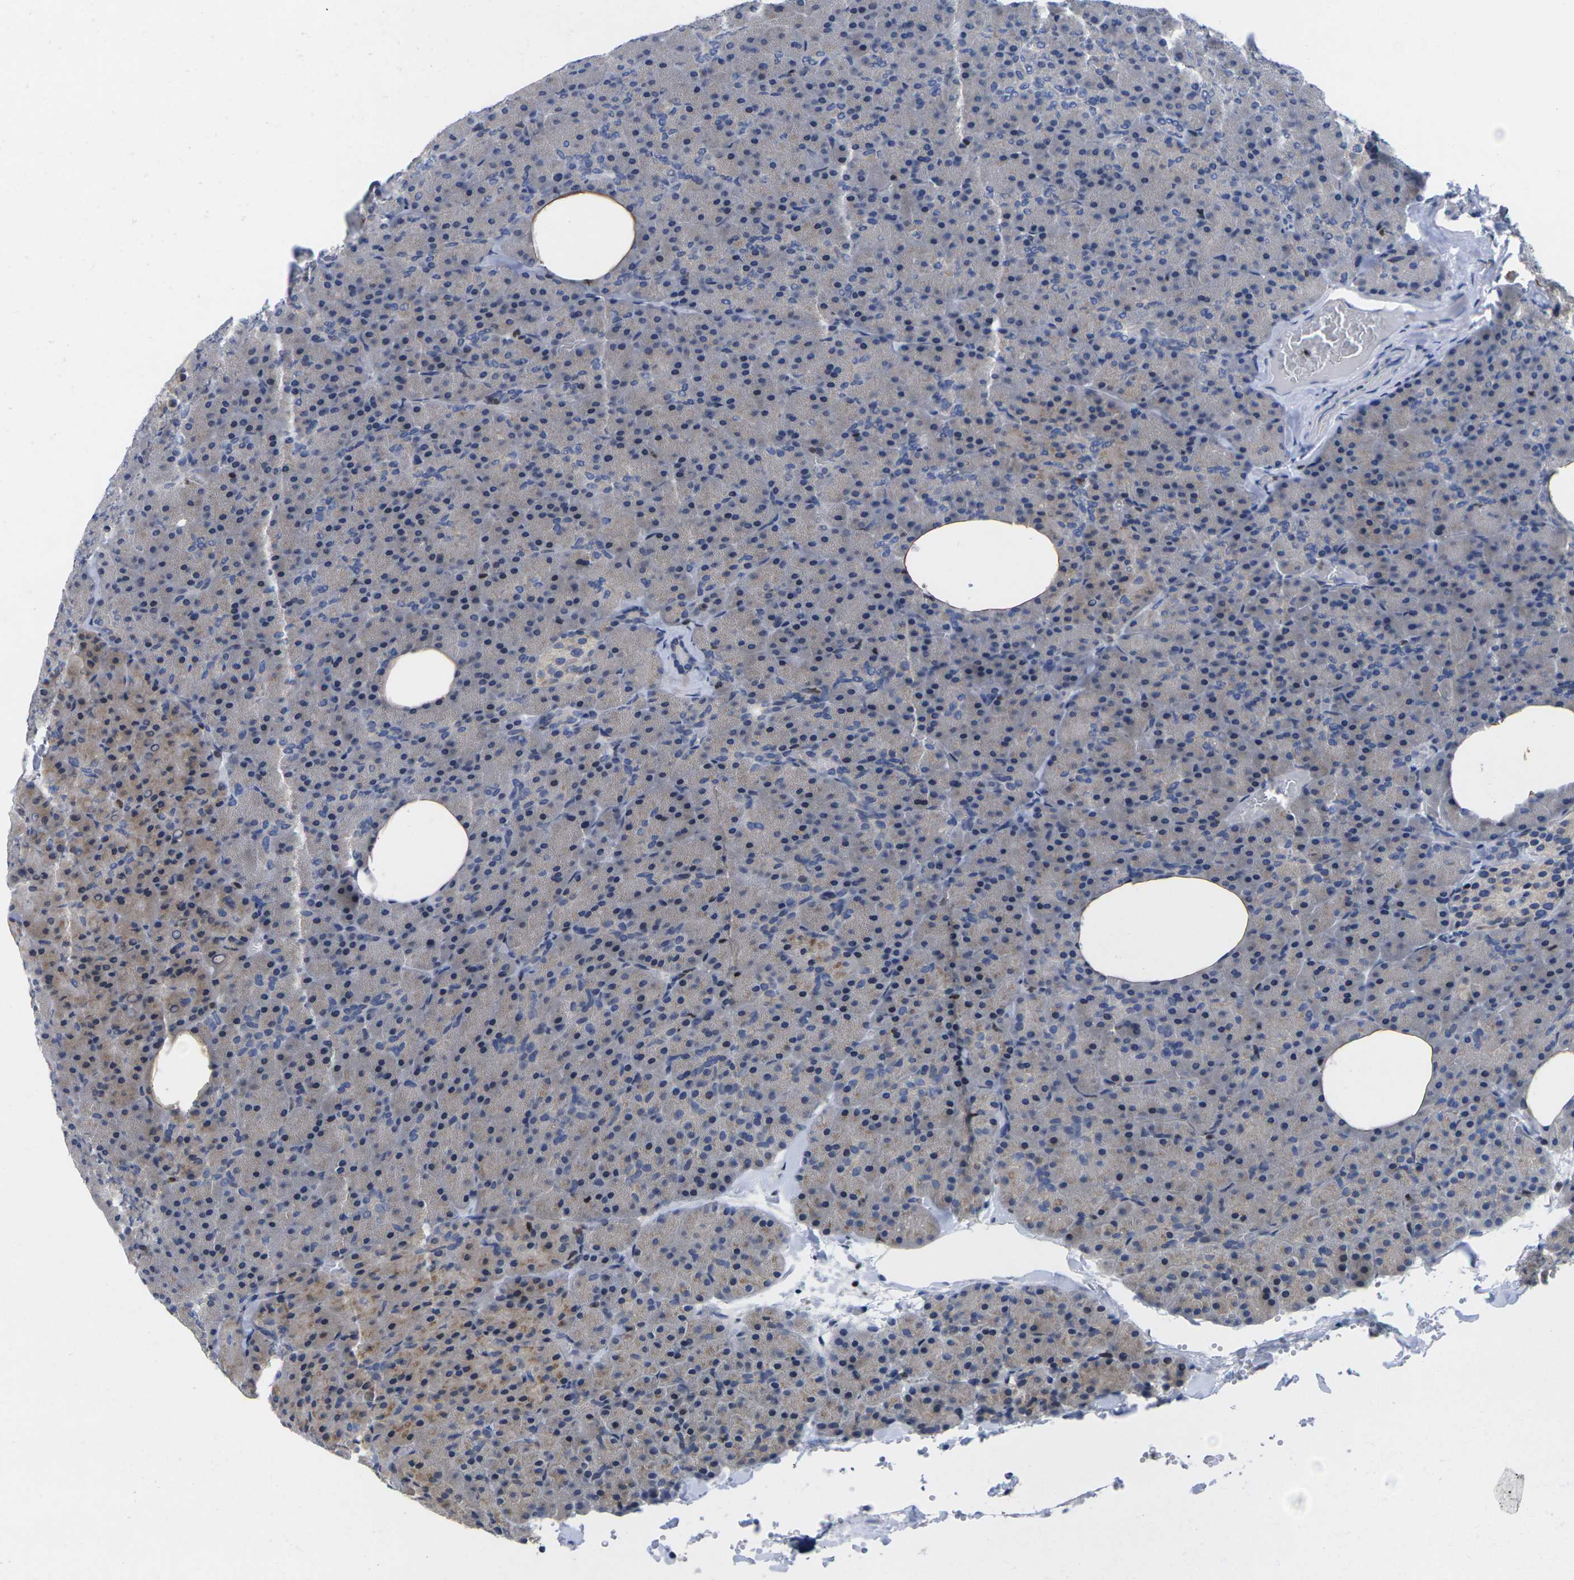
{"staining": {"intensity": "negative", "quantity": "none", "location": "none"}, "tissue": "pancreas", "cell_type": "Exocrine glandular cells", "image_type": "normal", "snomed": [{"axis": "morphology", "description": "Normal tissue, NOS"}, {"axis": "topography", "description": "Pancreas"}], "caption": "A high-resolution micrograph shows immunohistochemistry staining of normal pancreas, which shows no significant expression in exocrine glandular cells. Nuclei are stained in blue.", "gene": "IKZF1", "patient": {"sex": "female", "age": 35}}